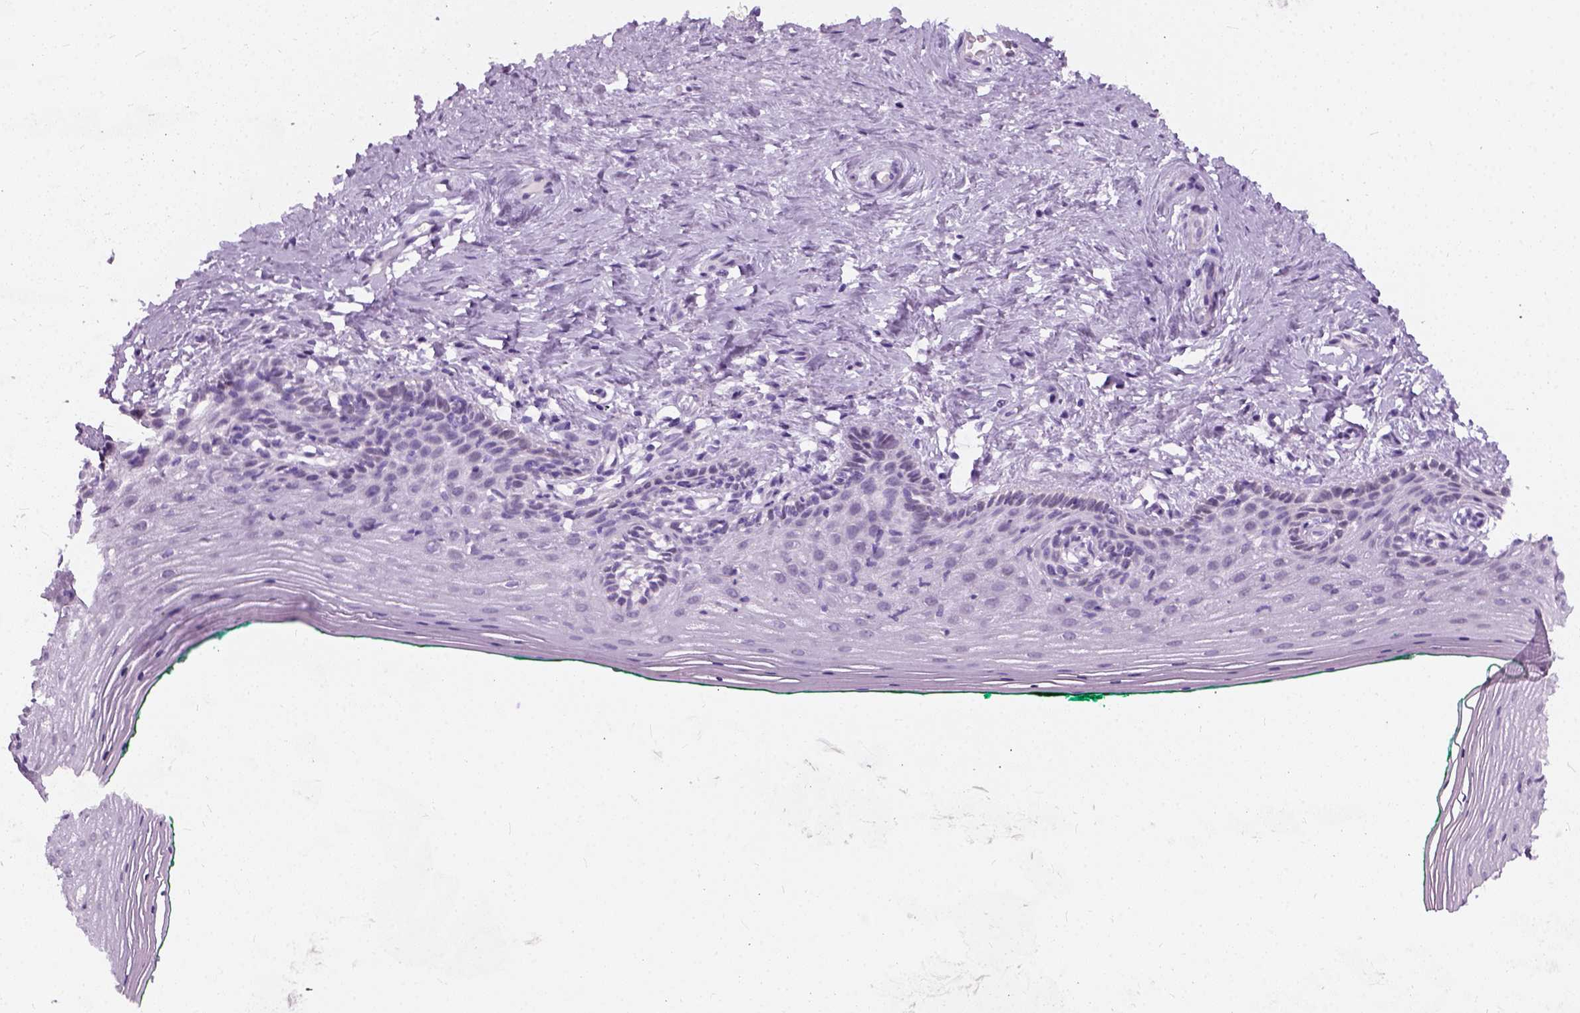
{"staining": {"intensity": "negative", "quantity": "none", "location": "none"}, "tissue": "vagina", "cell_type": "Squamous epithelial cells", "image_type": "normal", "snomed": [{"axis": "morphology", "description": "Normal tissue, NOS"}, {"axis": "topography", "description": "Vagina"}], "caption": "The histopathology image reveals no significant positivity in squamous epithelial cells of vagina.", "gene": "AXDND1", "patient": {"sex": "female", "age": 45}}